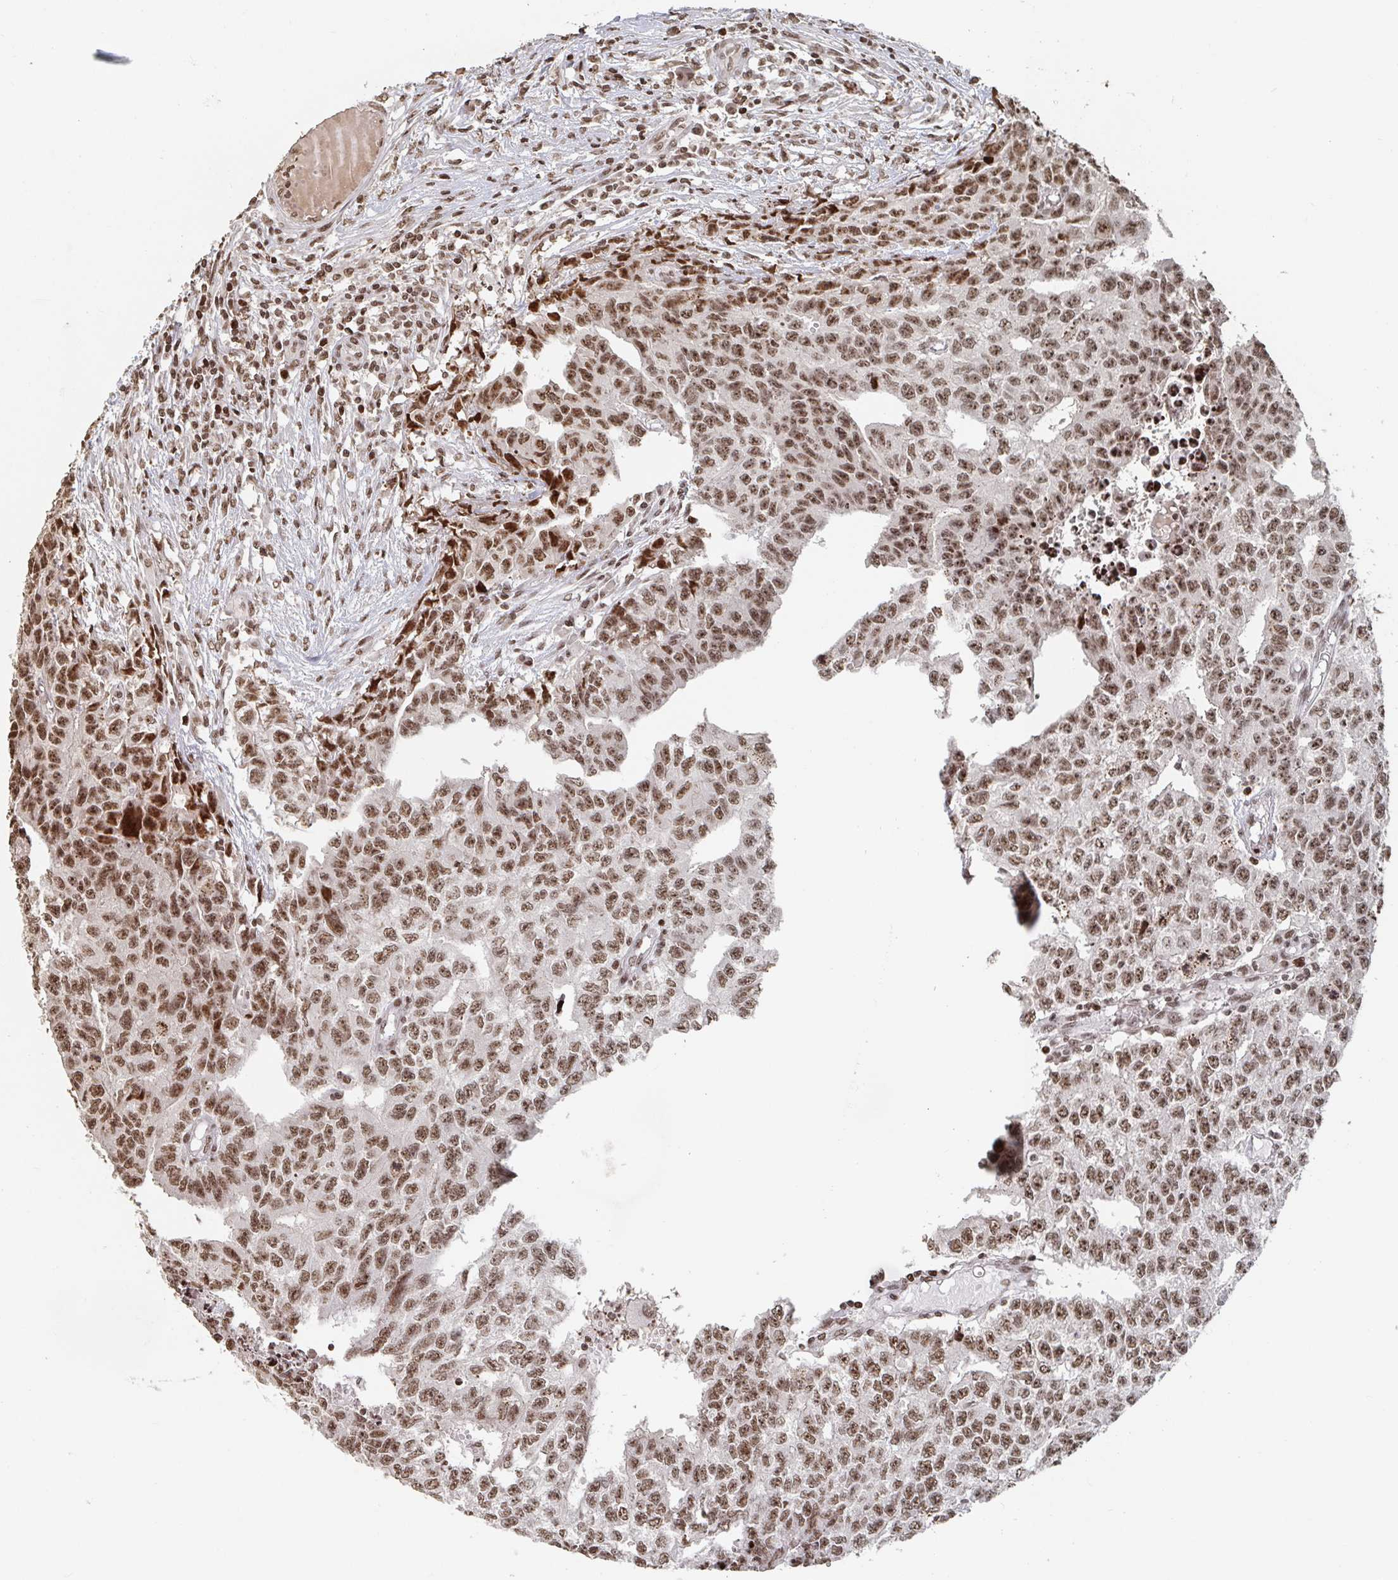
{"staining": {"intensity": "moderate", "quantity": ">75%", "location": "nuclear"}, "tissue": "testis cancer", "cell_type": "Tumor cells", "image_type": "cancer", "snomed": [{"axis": "morphology", "description": "Carcinoma, Embryonal, NOS"}, {"axis": "morphology", "description": "Teratoma, malignant, NOS"}, {"axis": "topography", "description": "Testis"}], "caption": "Immunohistochemical staining of testis cancer (embryonal carcinoma) exhibits moderate nuclear protein expression in approximately >75% of tumor cells.", "gene": "ZDHHC12", "patient": {"sex": "male", "age": 24}}